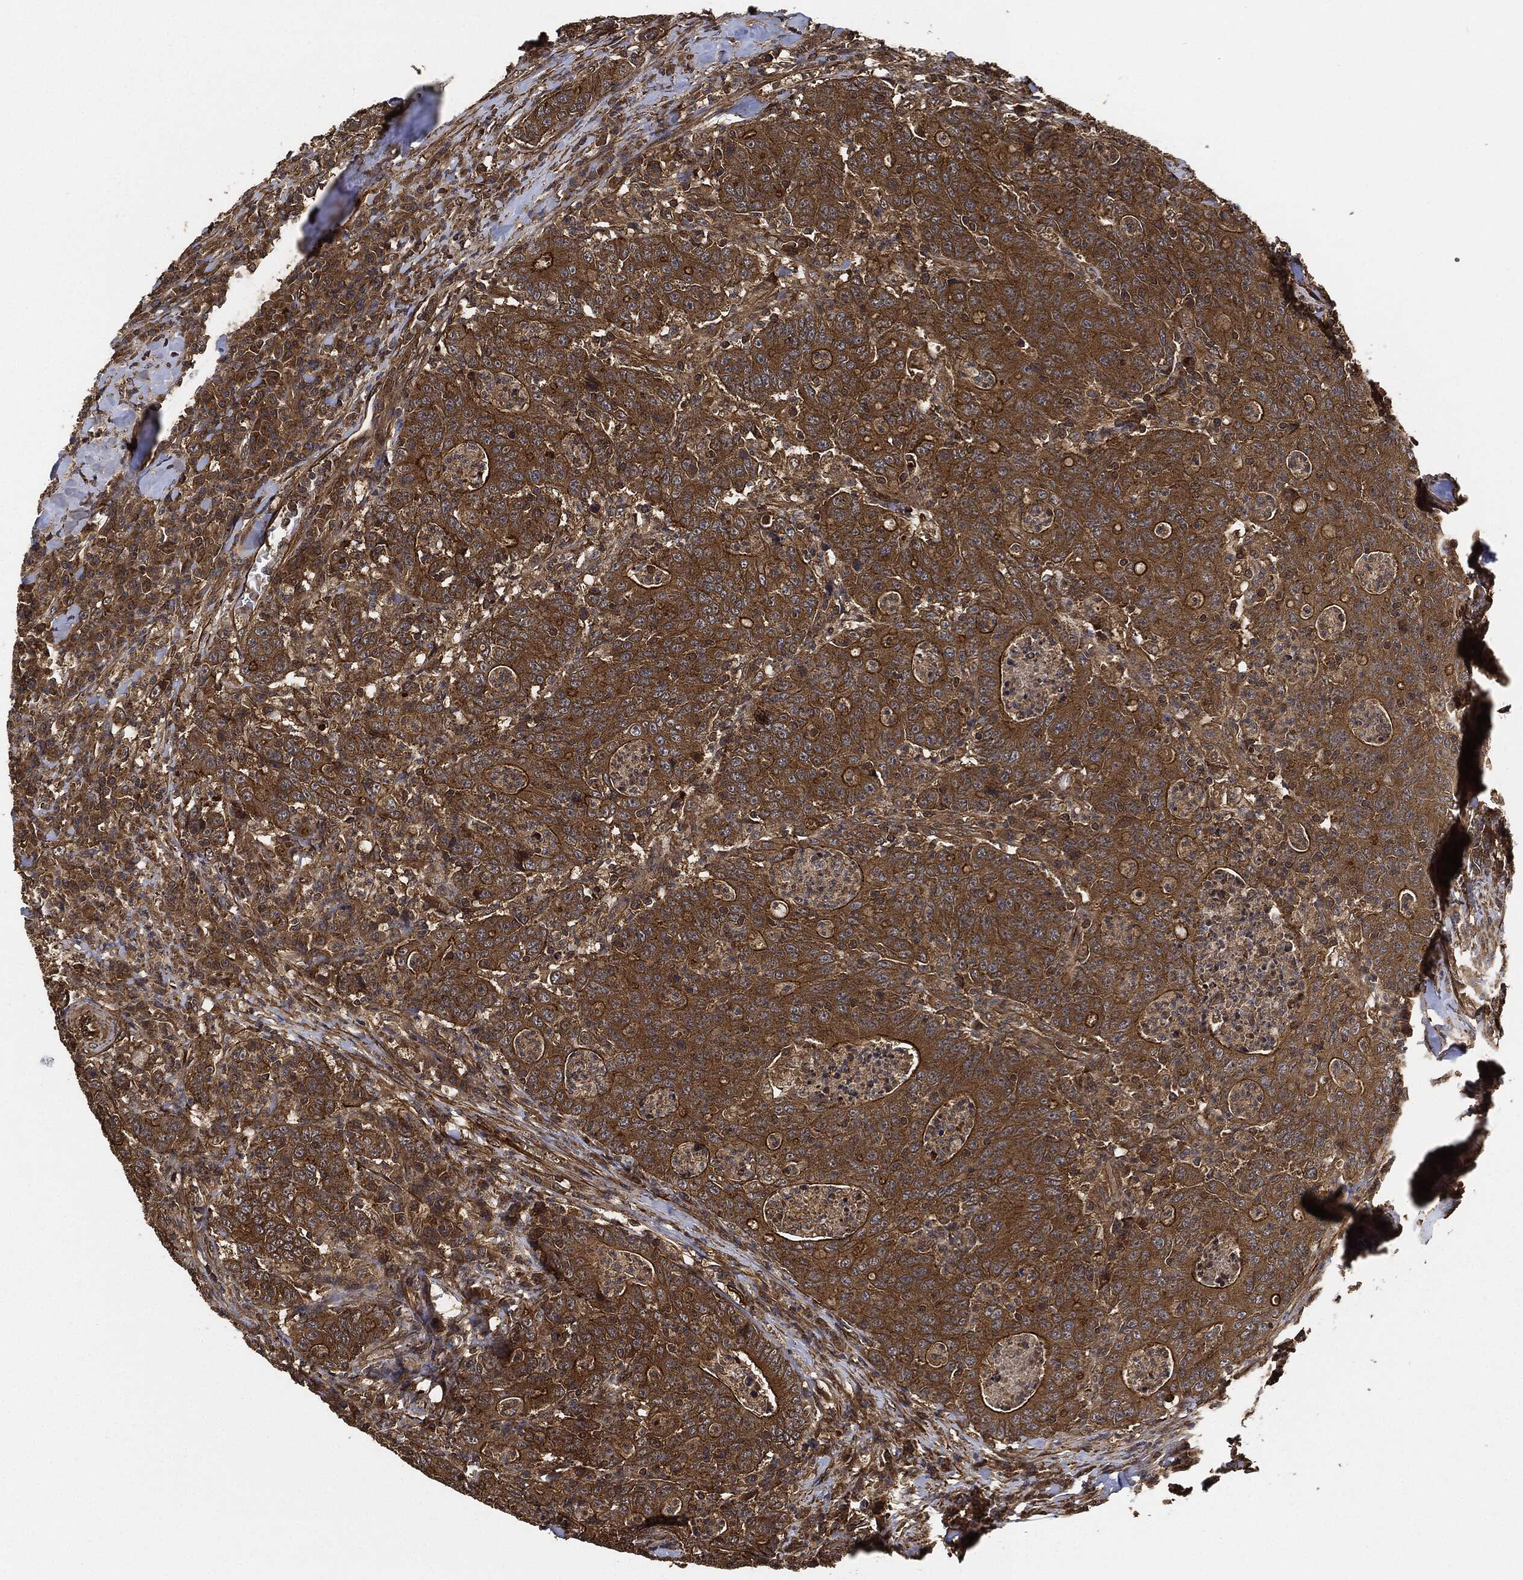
{"staining": {"intensity": "moderate", "quantity": ">75%", "location": "cytoplasmic/membranous"}, "tissue": "colorectal cancer", "cell_type": "Tumor cells", "image_type": "cancer", "snomed": [{"axis": "morphology", "description": "Adenocarcinoma, NOS"}, {"axis": "topography", "description": "Colon"}], "caption": "Immunohistochemistry (IHC) photomicrograph of colorectal cancer stained for a protein (brown), which reveals medium levels of moderate cytoplasmic/membranous expression in about >75% of tumor cells.", "gene": "CEP290", "patient": {"sex": "male", "age": 70}}